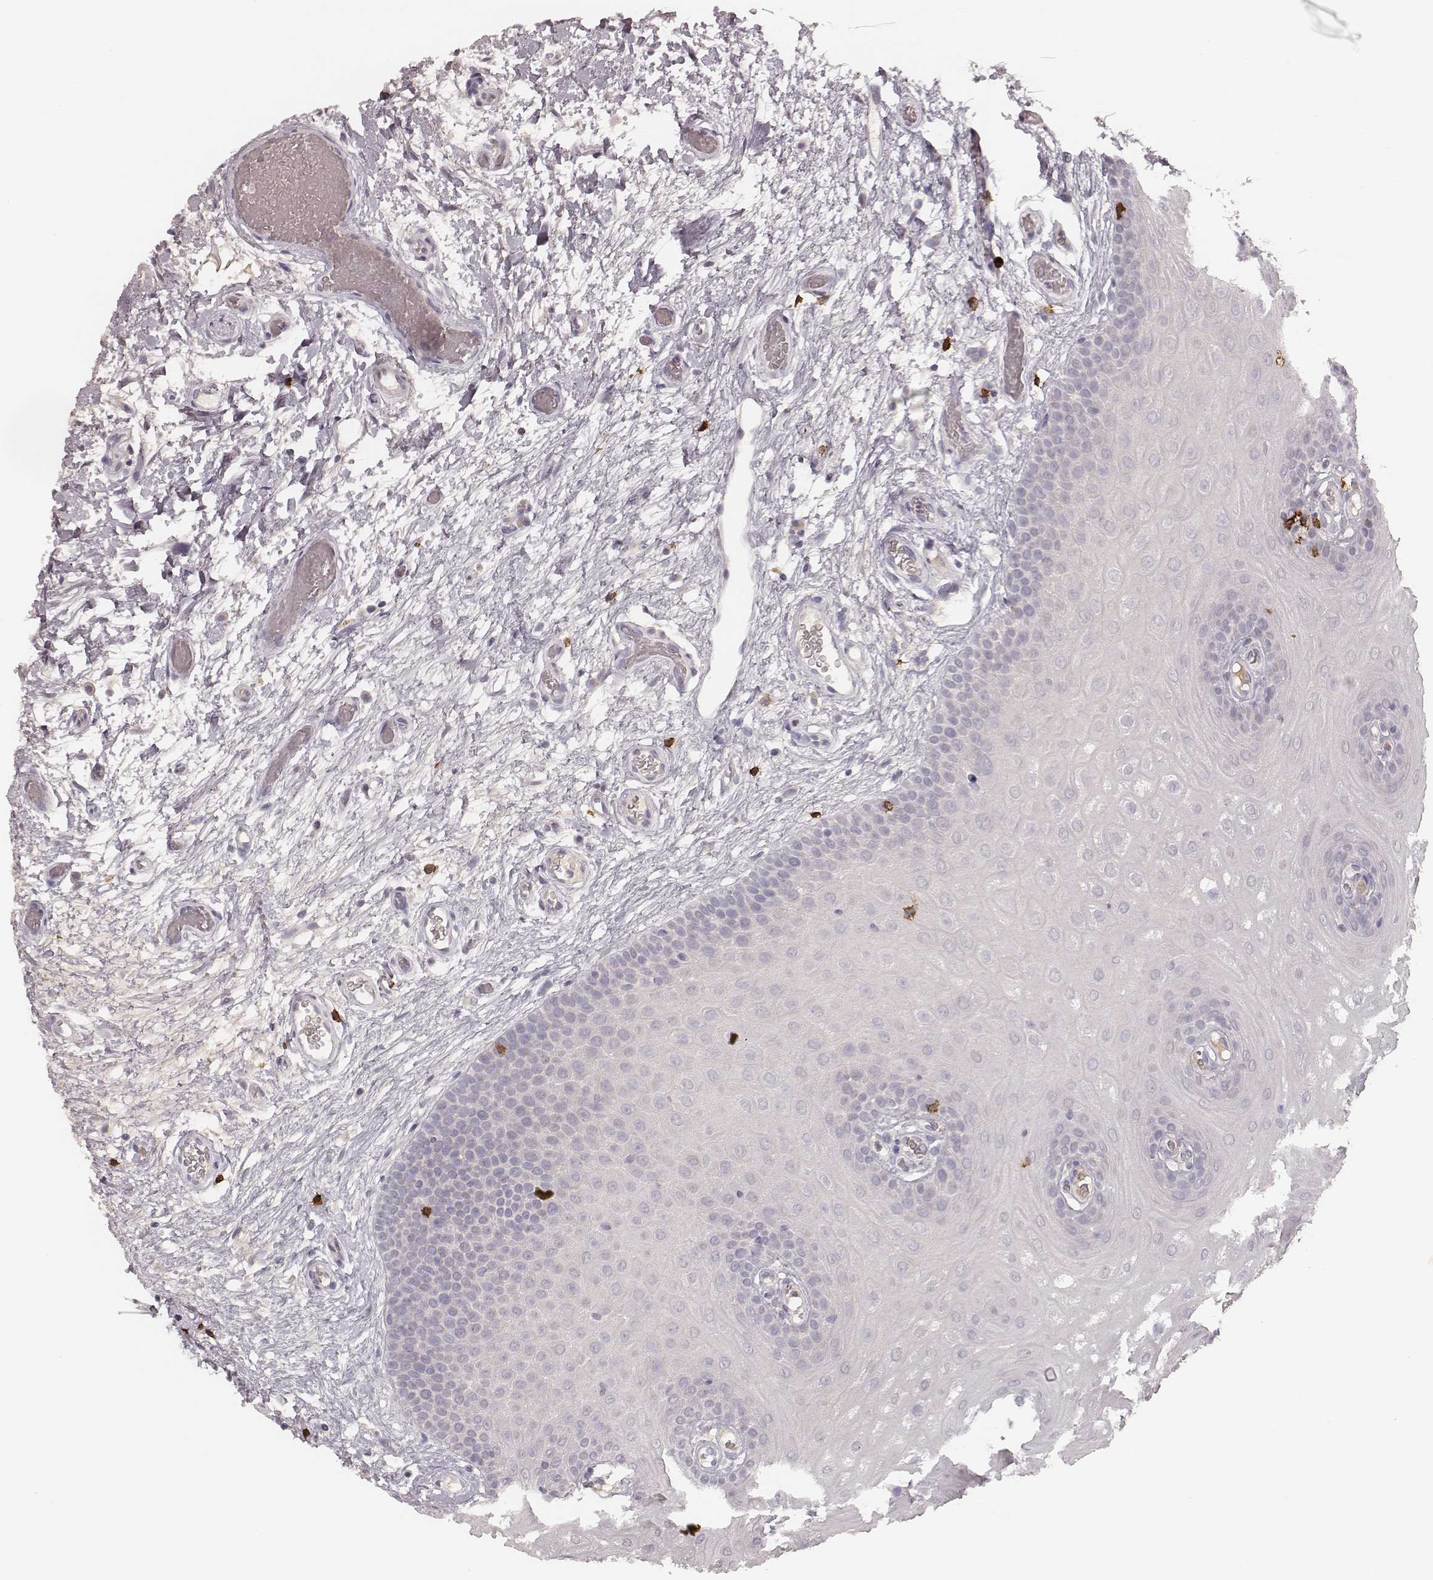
{"staining": {"intensity": "negative", "quantity": "none", "location": "none"}, "tissue": "oral mucosa", "cell_type": "Squamous epithelial cells", "image_type": "normal", "snomed": [{"axis": "morphology", "description": "Normal tissue, NOS"}, {"axis": "morphology", "description": "Squamous cell carcinoma, NOS"}, {"axis": "topography", "description": "Oral tissue"}, {"axis": "topography", "description": "Head-Neck"}], "caption": "Oral mucosa was stained to show a protein in brown. There is no significant positivity in squamous epithelial cells. (DAB (3,3'-diaminobenzidine) immunohistochemistry visualized using brightfield microscopy, high magnification).", "gene": "CD8A", "patient": {"sex": "male", "age": 78}}